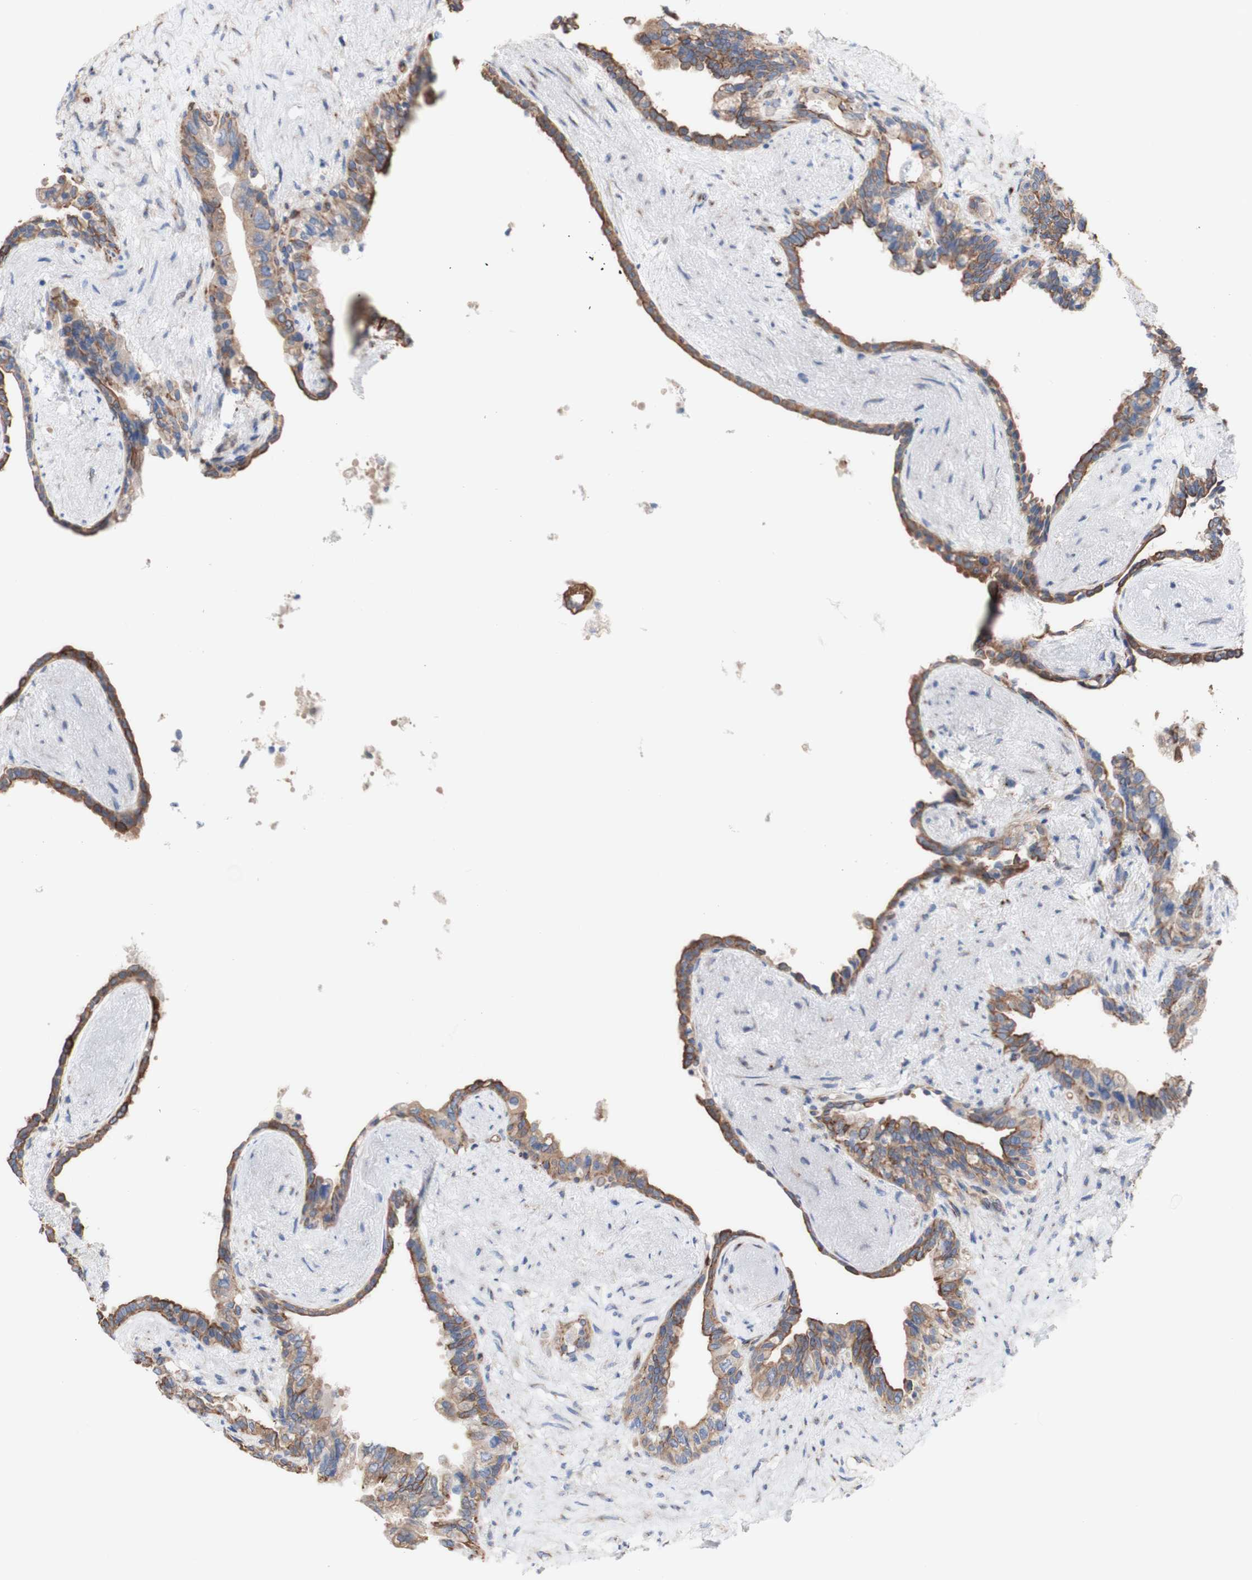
{"staining": {"intensity": "moderate", "quantity": ">75%", "location": "cytoplasmic/membranous"}, "tissue": "seminal vesicle", "cell_type": "Glandular cells", "image_type": "normal", "snomed": [{"axis": "morphology", "description": "Normal tissue, NOS"}, {"axis": "topography", "description": "Seminal veicle"}], "caption": "A histopathology image of seminal vesicle stained for a protein exhibits moderate cytoplasmic/membranous brown staining in glandular cells.", "gene": "LRIG3", "patient": {"sex": "male", "age": 63}}